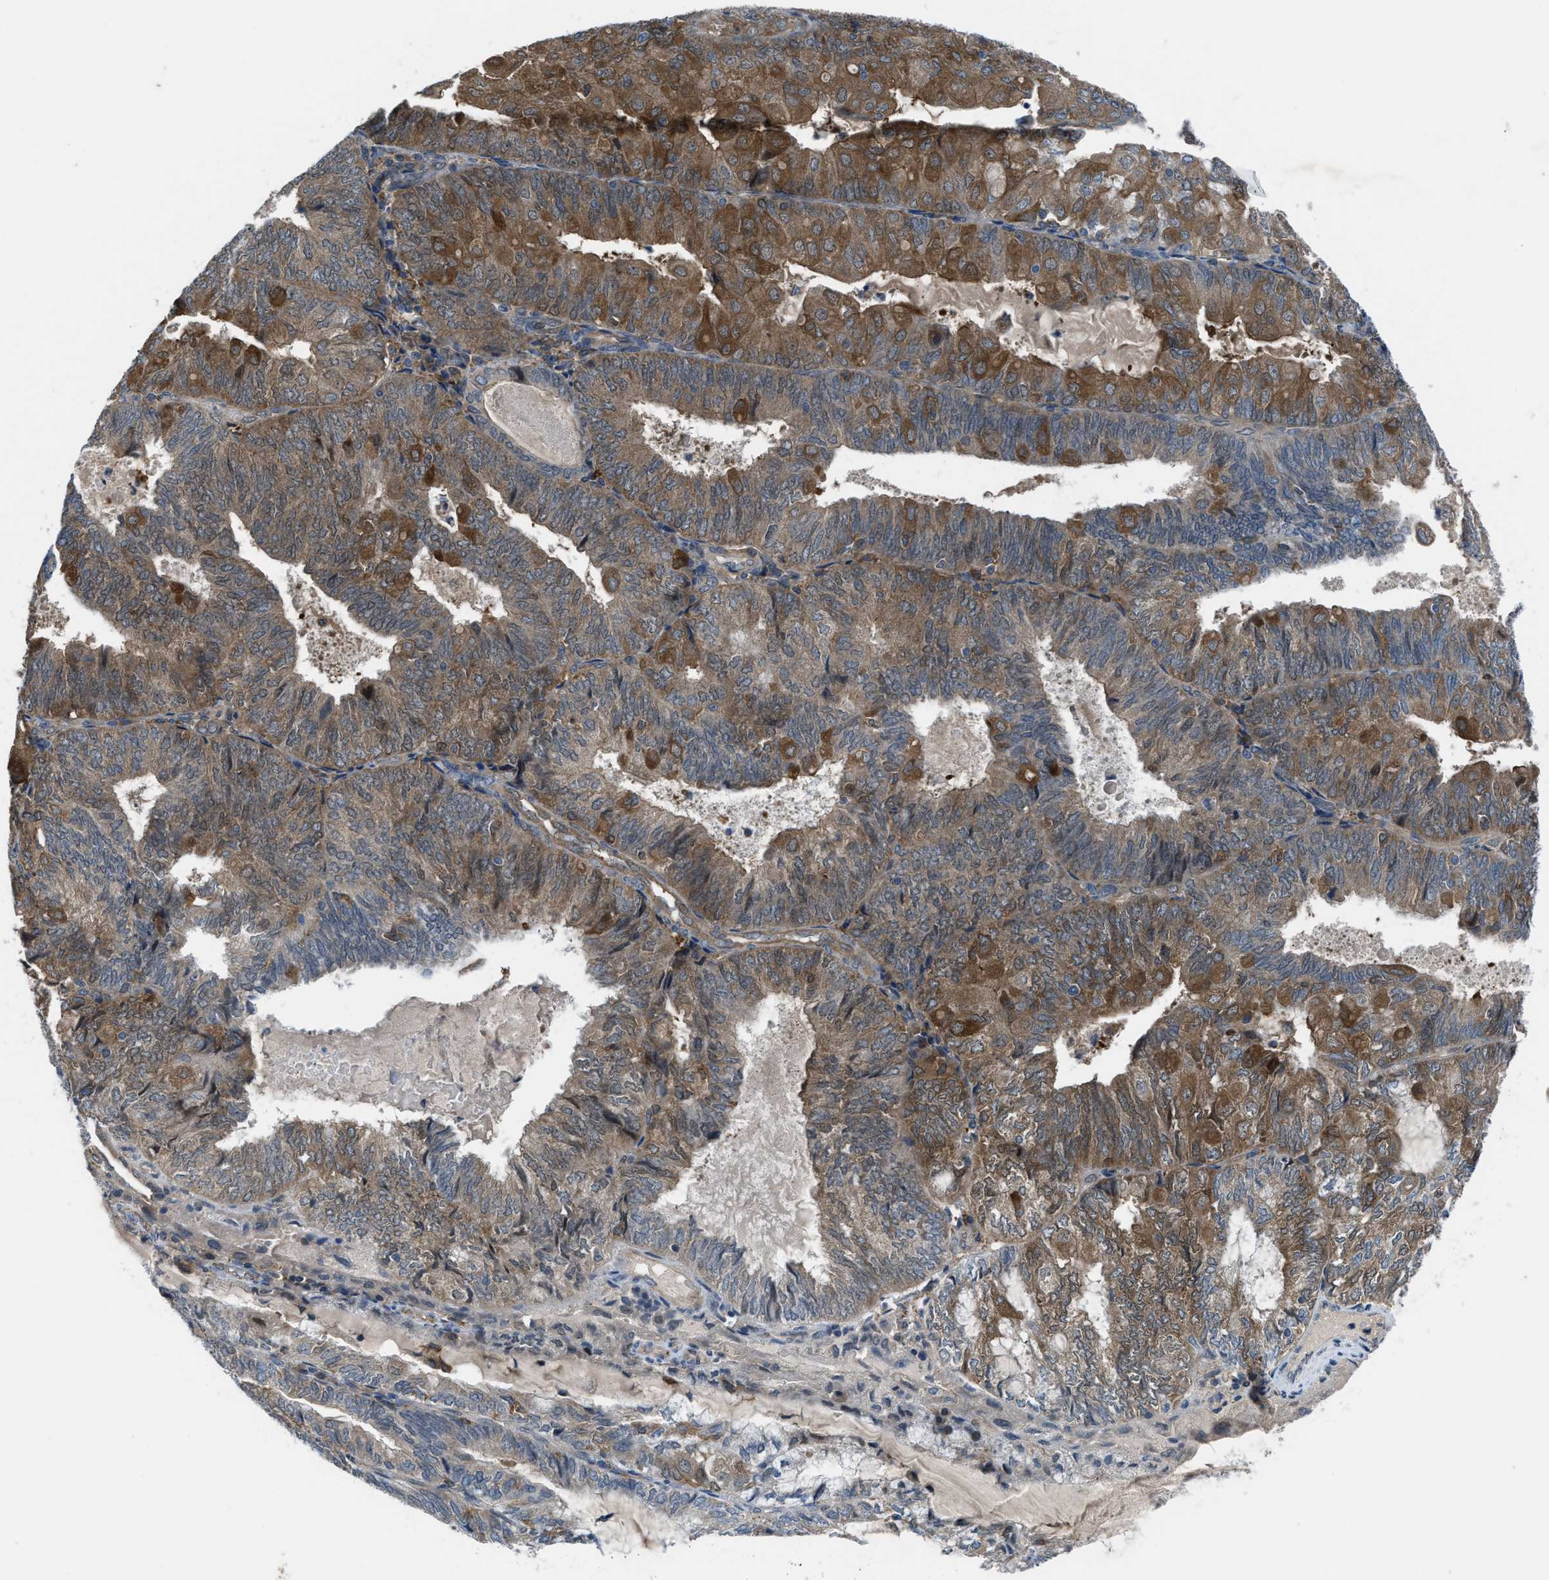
{"staining": {"intensity": "moderate", "quantity": ">75%", "location": "cytoplasmic/membranous"}, "tissue": "endometrial cancer", "cell_type": "Tumor cells", "image_type": "cancer", "snomed": [{"axis": "morphology", "description": "Adenocarcinoma, NOS"}, {"axis": "topography", "description": "Endometrium"}], "caption": "Endometrial adenocarcinoma stained with DAB (3,3'-diaminobenzidine) IHC displays medium levels of moderate cytoplasmic/membranous positivity in about >75% of tumor cells.", "gene": "BAZ2B", "patient": {"sex": "female", "age": 81}}